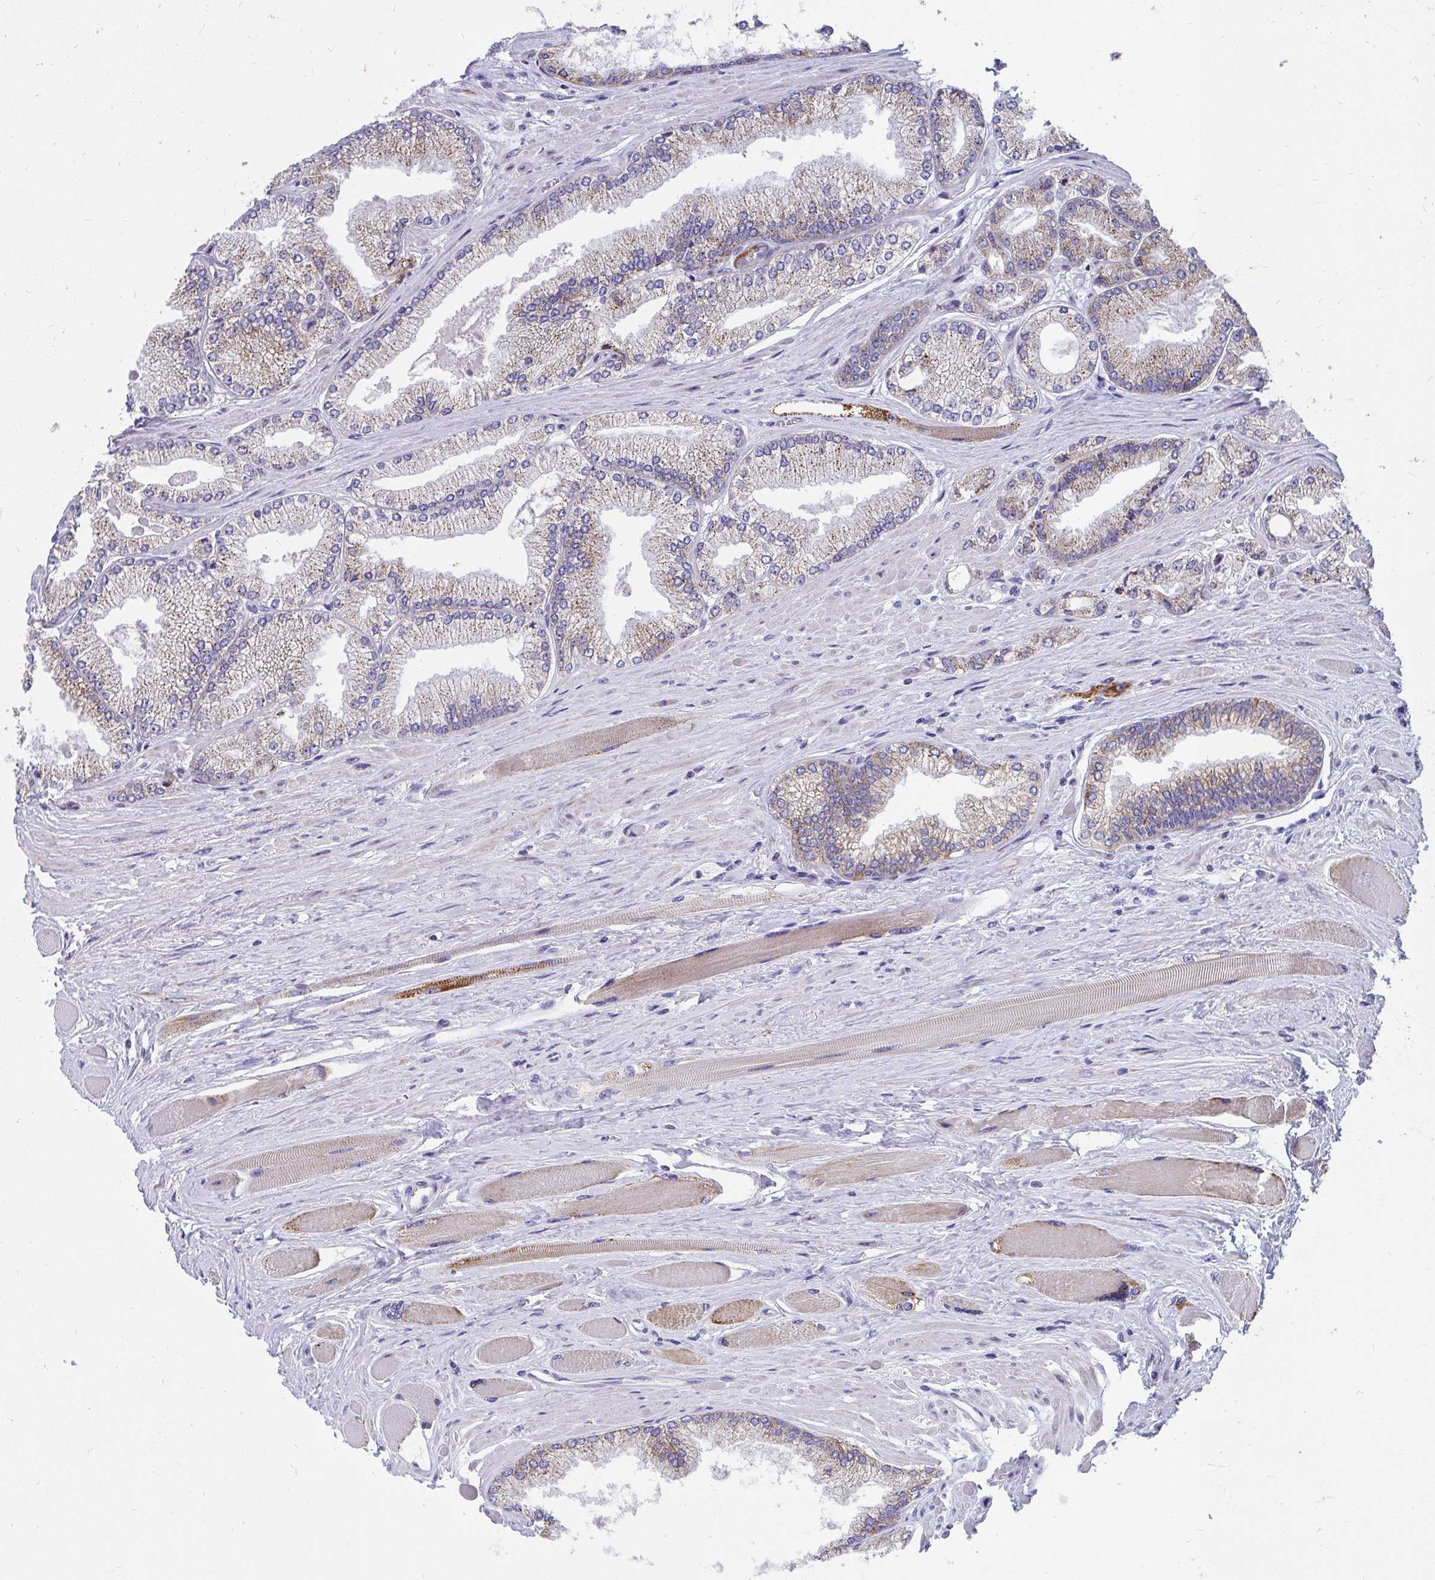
{"staining": {"intensity": "weak", "quantity": "25%-75%", "location": "cytoplasmic/membranous"}, "tissue": "prostate cancer", "cell_type": "Tumor cells", "image_type": "cancer", "snomed": [{"axis": "morphology", "description": "Adenocarcinoma, Low grade"}, {"axis": "topography", "description": "Prostate"}], "caption": "Adenocarcinoma (low-grade) (prostate) stained for a protein demonstrates weak cytoplasmic/membranous positivity in tumor cells.", "gene": "IL37", "patient": {"sex": "male", "age": 67}}